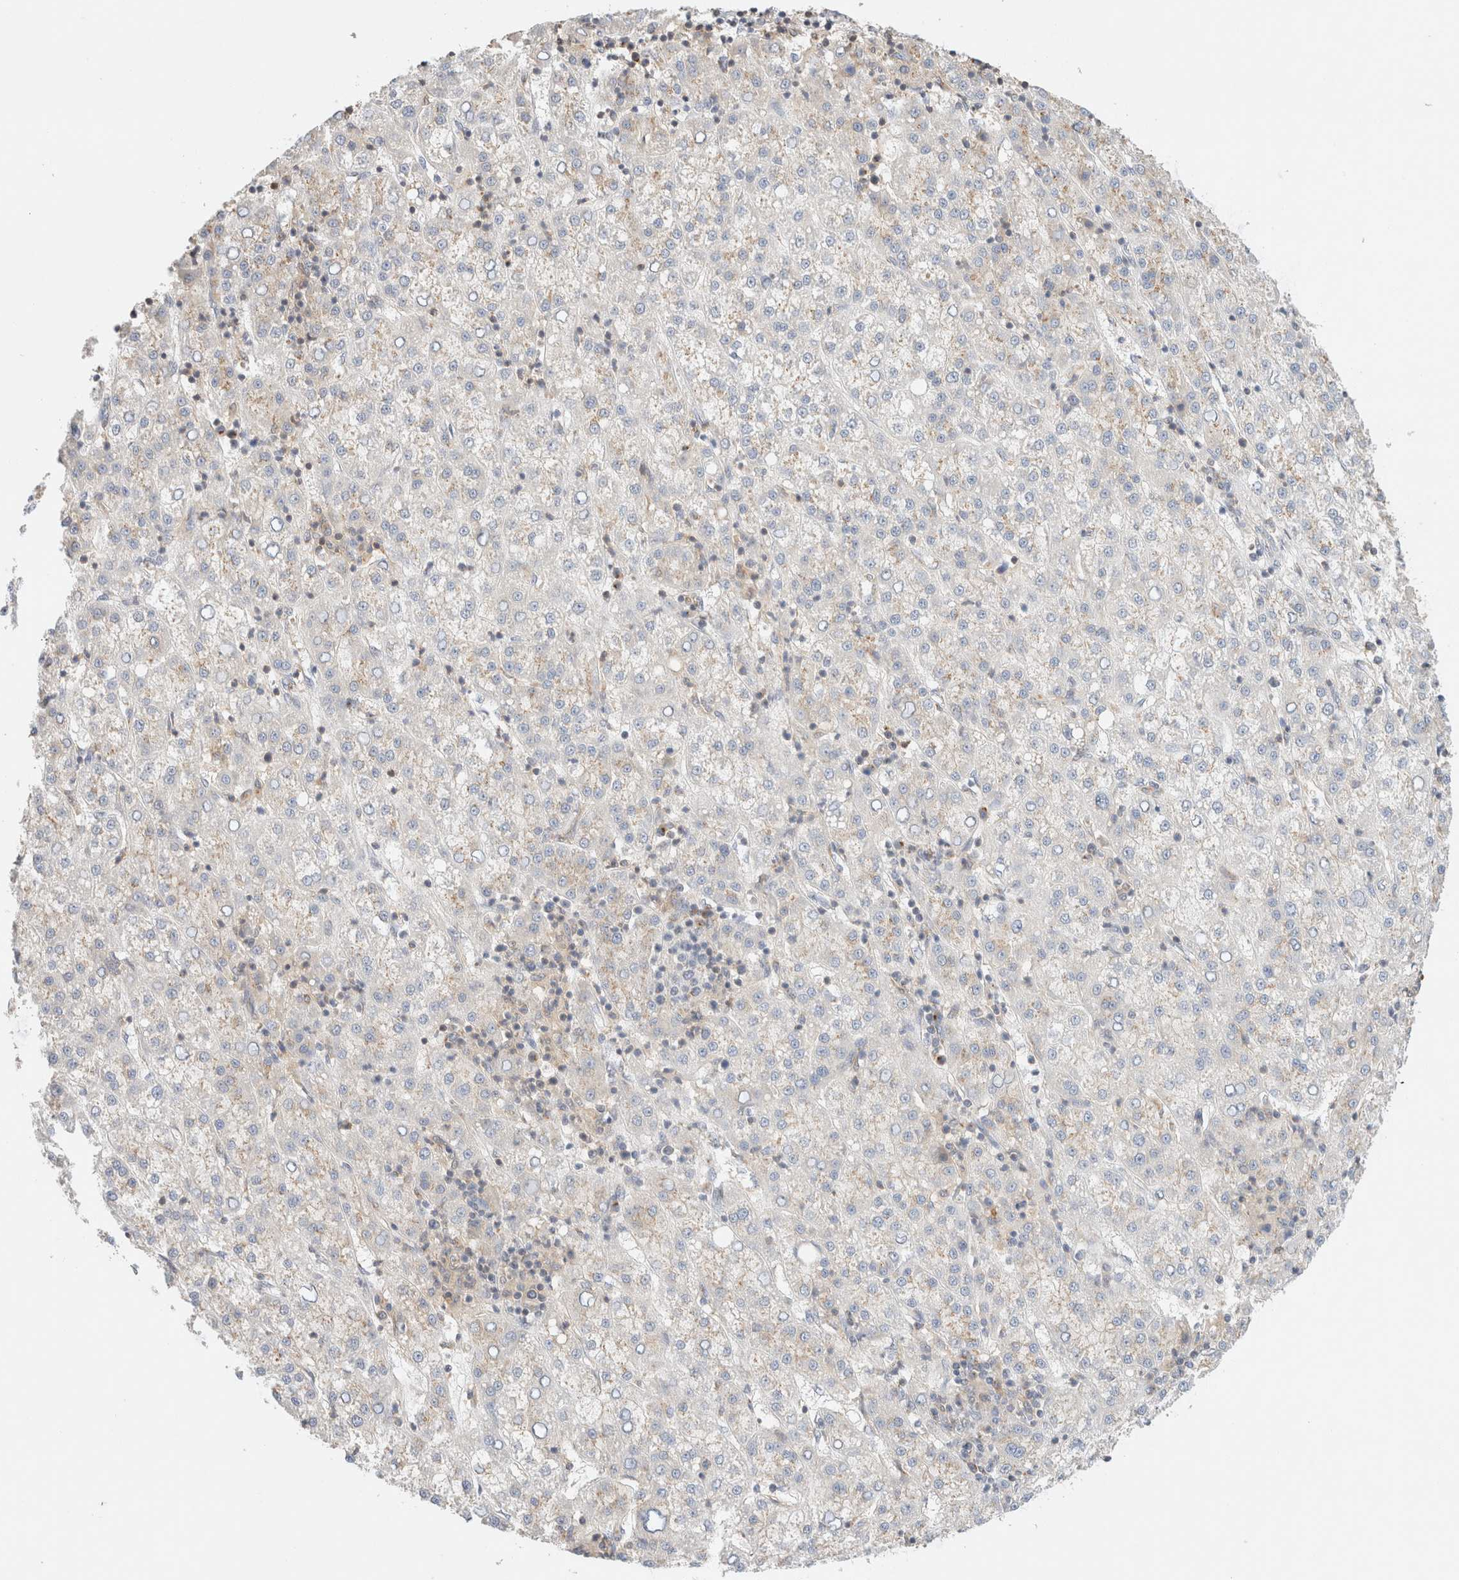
{"staining": {"intensity": "weak", "quantity": "<25%", "location": "cytoplasmic/membranous"}, "tissue": "liver cancer", "cell_type": "Tumor cells", "image_type": "cancer", "snomed": [{"axis": "morphology", "description": "Carcinoma, Hepatocellular, NOS"}, {"axis": "topography", "description": "Liver"}], "caption": "This histopathology image is of liver cancer (hepatocellular carcinoma) stained with immunohistochemistry (IHC) to label a protein in brown with the nuclei are counter-stained blue. There is no staining in tumor cells.", "gene": "RABEP1", "patient": {"sex": "female", "age": 58}}